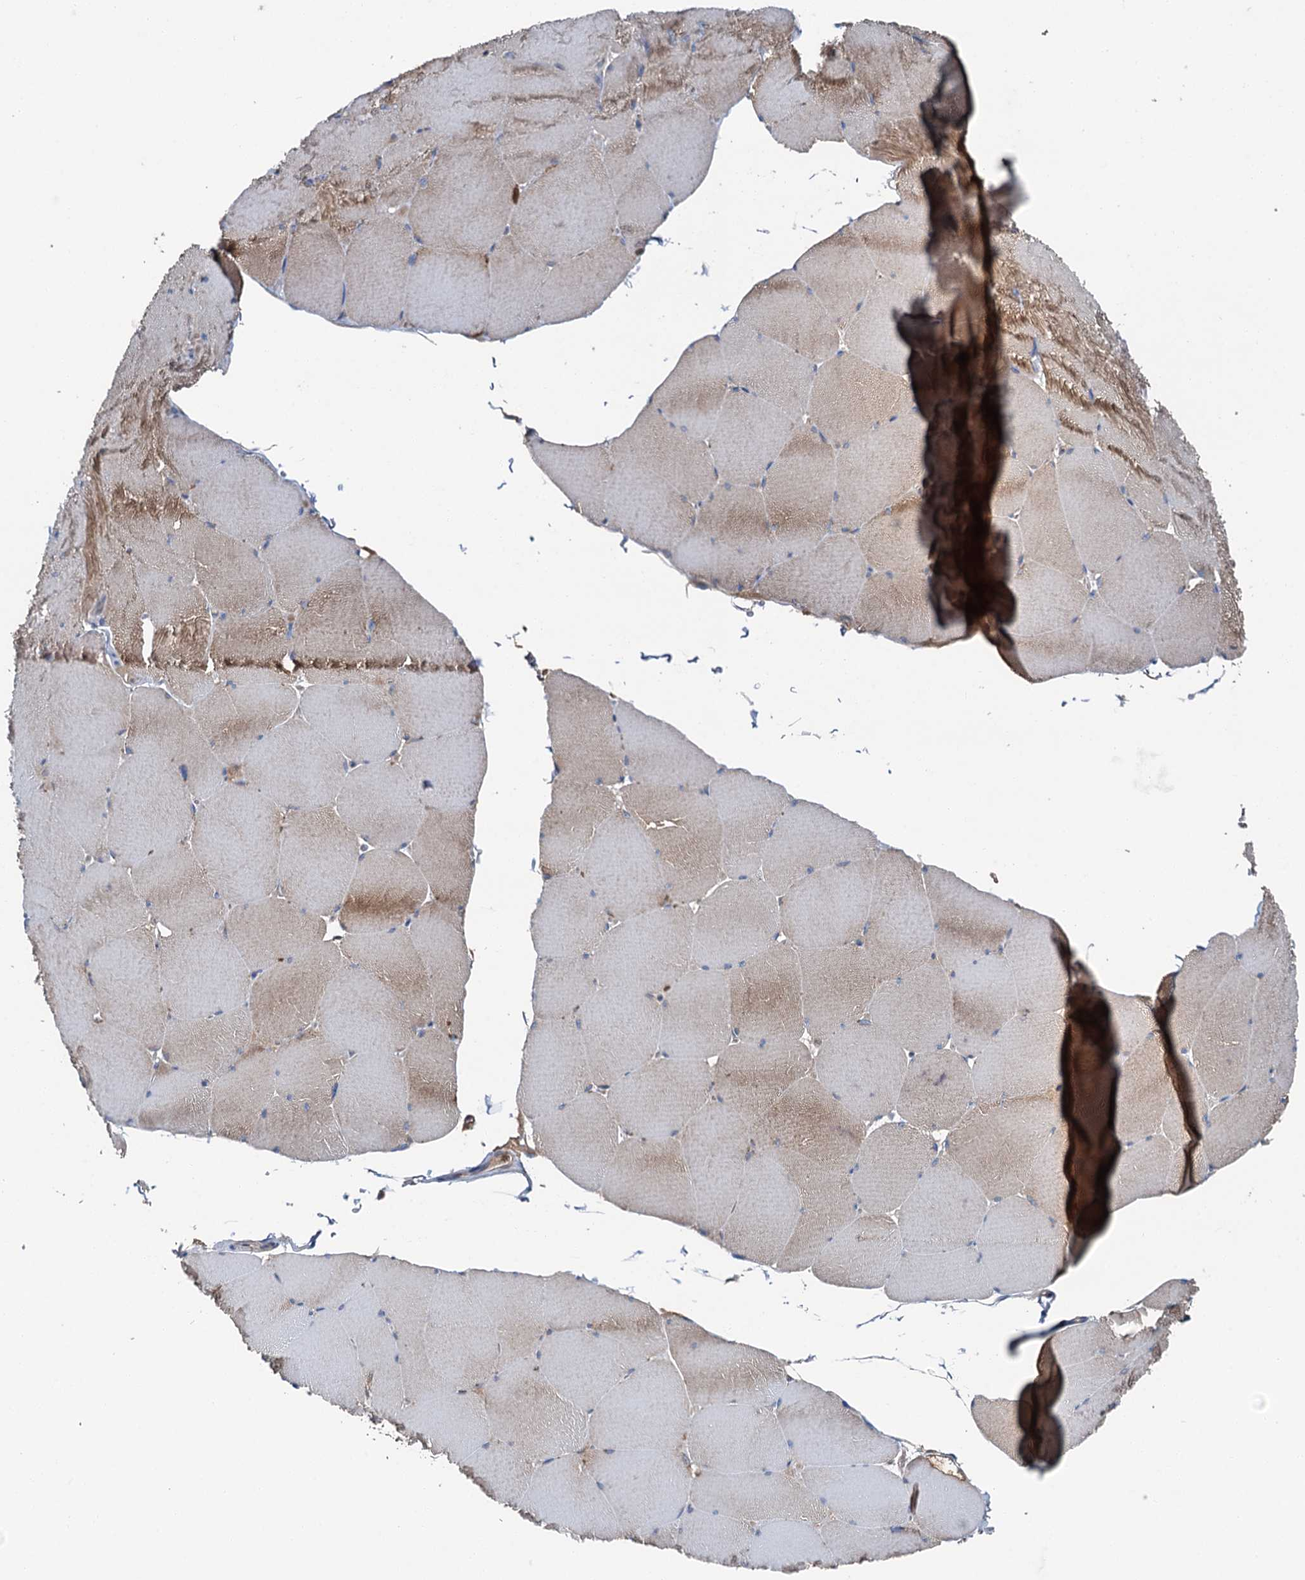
{"staining": {"intensity": "moderate", "quantity": "25%-75%", "location": "cytoplasmic/membranous"}, "tissue": "skeletal muscle", "cell_type": "Myocytes", "image_type": "normal", "snomed": [{"axis": "morphology", "description": "Normal tissue, NOS"}, {"axis": "topography", "description": "Skeletal muscle"}, {"axis": "topography", "description": "Head-Neck"}], "caption": "Myocytes show medium levels of moderate cytoplasmic/membranous staining in about 25%-75% of cells in unremarkable skeletal muscle. (Stains: DAB (3,3'-diaminobenzidine) in brown, nuclei in blue, Microscopy: brightfield microscopy at high magnification).", "gene": "SLC22A25", "patient": {"sex": "male", "age": 66}}